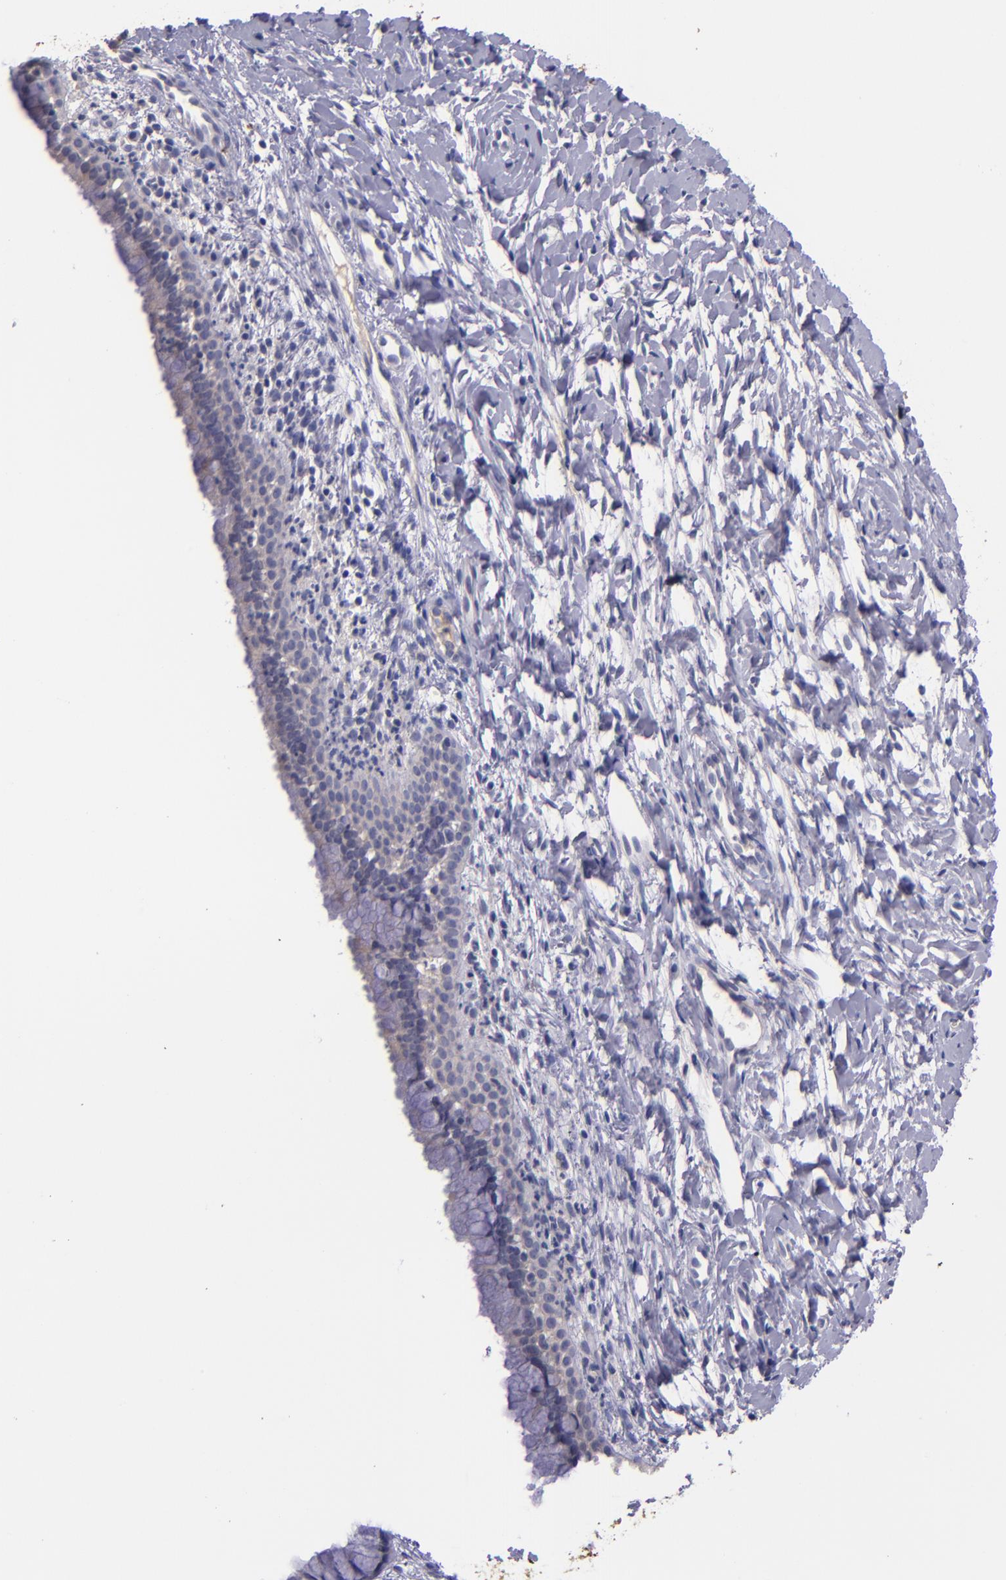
{"staining": {"intensity": "negative", "quantity": "none", "location": "none"}, "tissue": "cervix", "cell_type": "Glandular cells", "image_type": "normal", "snomed": [{"axis": "morphology", "description": "Normal tissue, NOS"}, {"axis": "topography", "description": "Cervix"}], "caption": "DAB immunohistochemical staining of benign cervix exhibits no significant positivity in glandular cells. (DAB (3,3'-diaminobenzidine) immunohistochemistry (IHC) with hematoxylin counter stain).", "gene": "RBP4", "patient": {"sex": "female", "age": 46}}